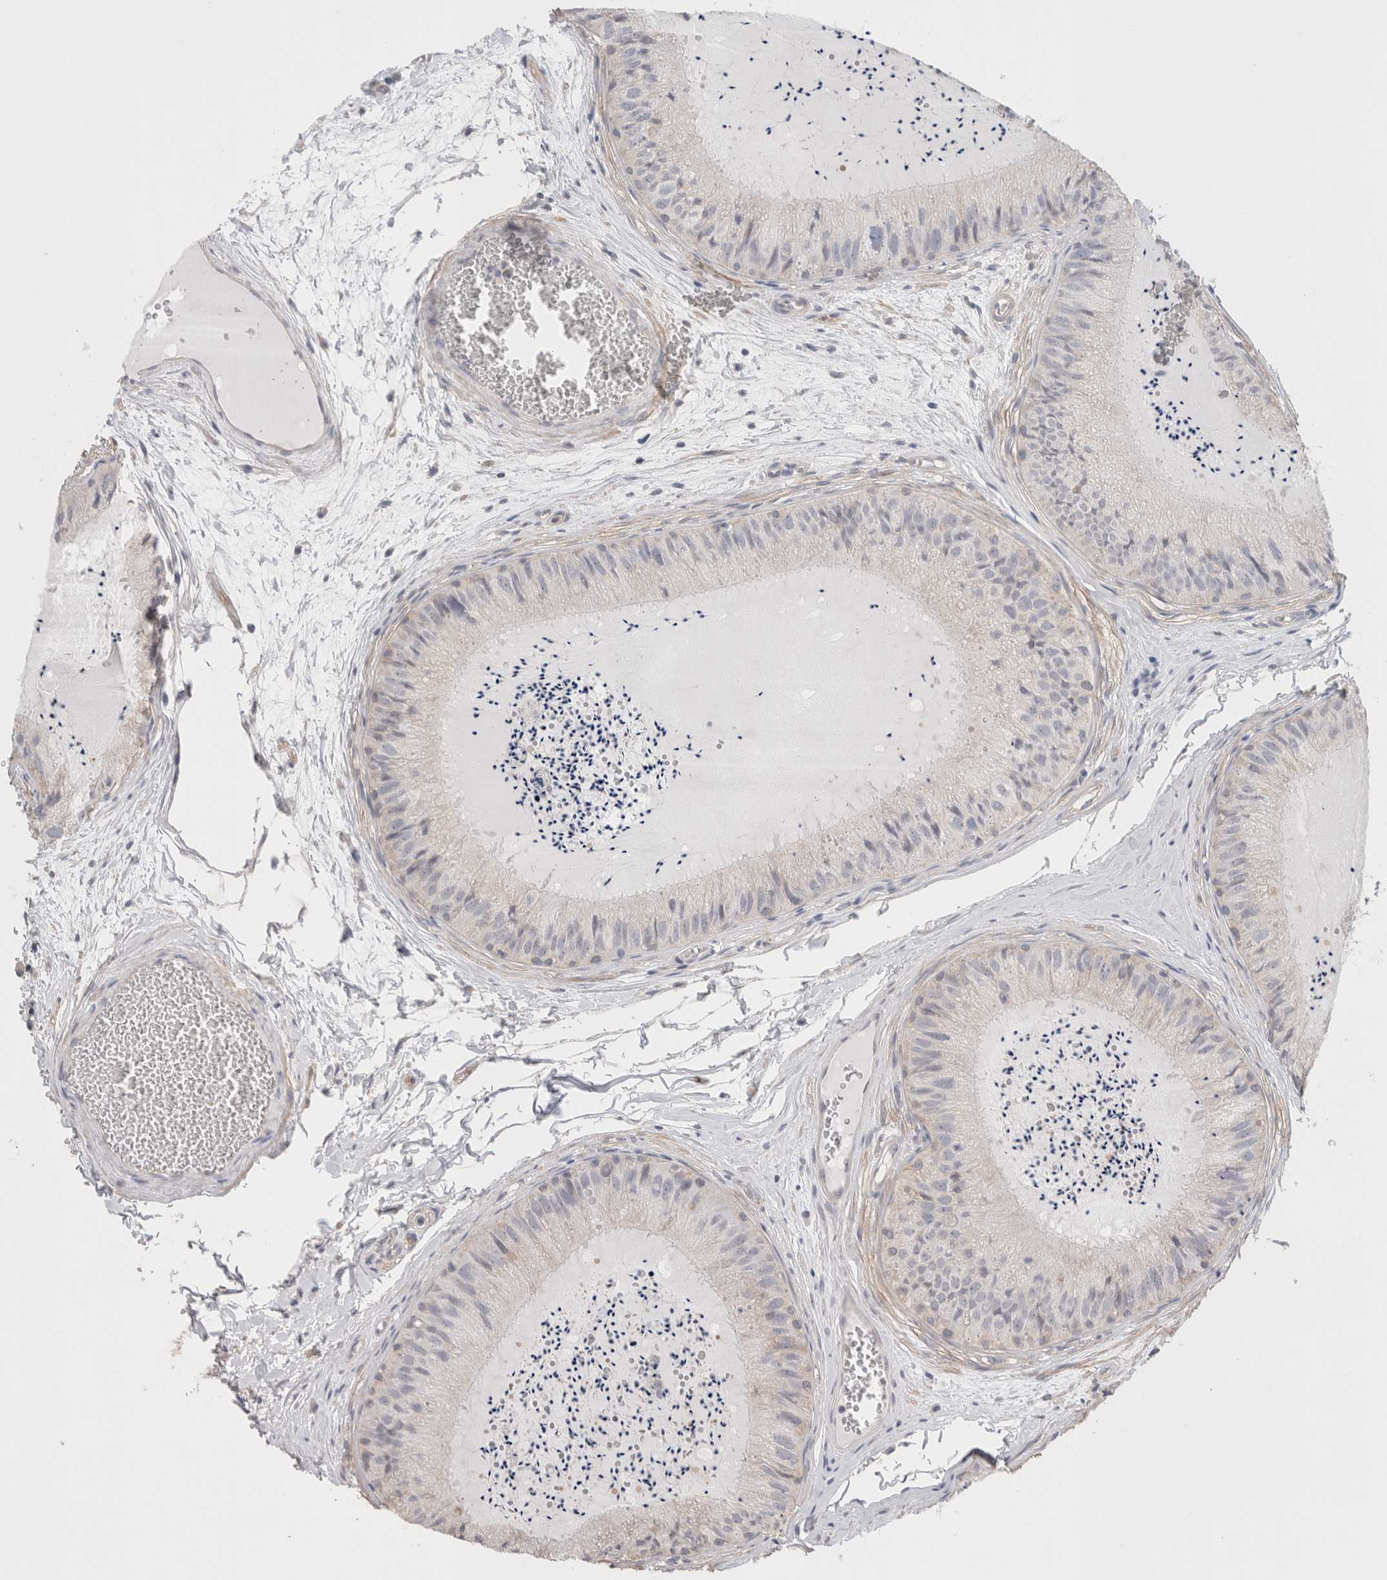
{"staining": {"intensity": "weak", "quantity": "<25%", "location": "cytoplasmic/membranous"}, "tissue": "epididymis", "cell_type": "Glandular cells", "image_type": "normal", "snomed": [{"axis": "morphology", "description": "Normal tissue, NOS"}, {"axis": "topography", "description": "Epididymis"}], "caption": "High power microscopy micrograph of an immunohistochemistry (IHC) micrograph of unremarkable epididymis, revealing no significant positivity in glandular cells. (Brightfield microscopy of DAB IHC at high magnification).", "gene": "DMD", "patient": {"sex": "male", "age": 31}}